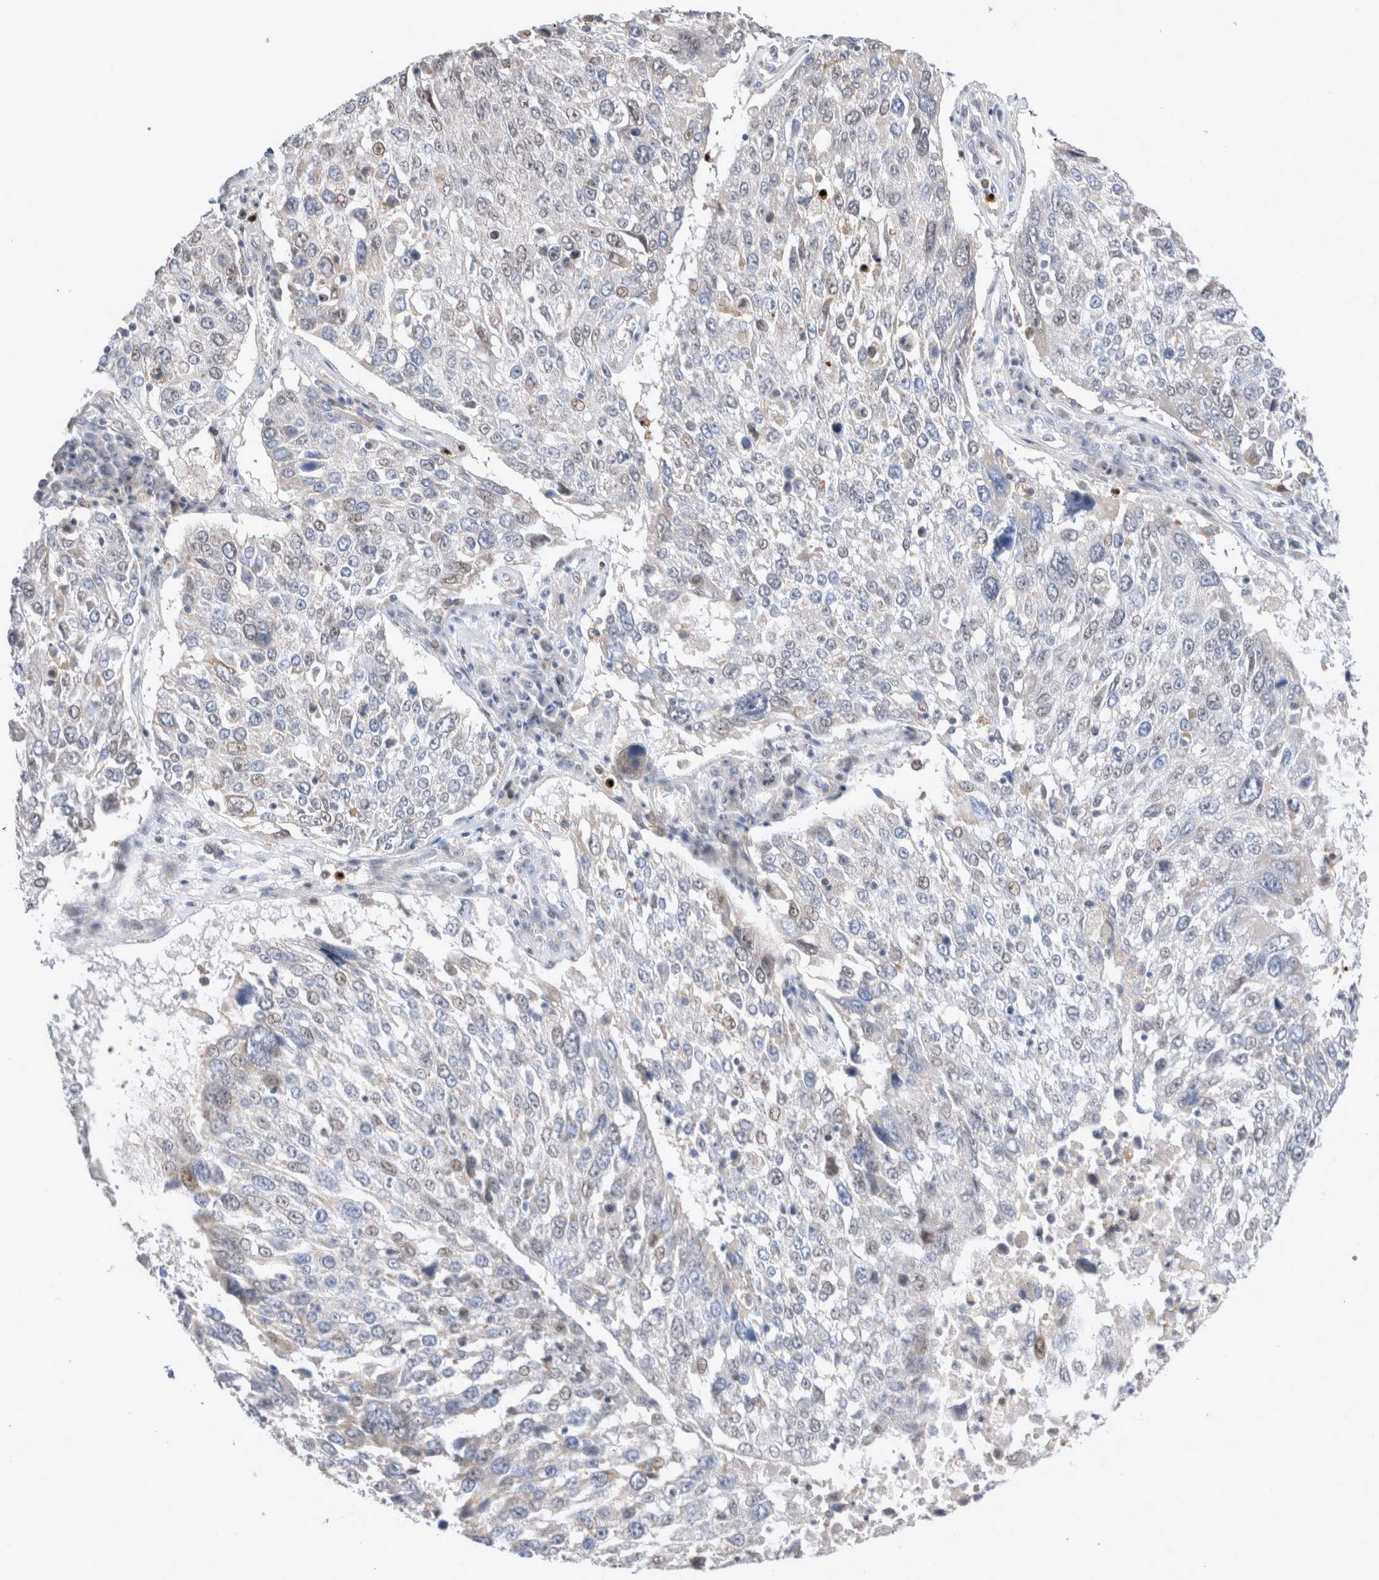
{"staining": {"intensity": "negative", "quantity": "none", "location": "none"}, "tissue": "lung cancer", "cell_type": "Tumor cells", "image_type": "cancer", "snomed": [{"axis": "morphology", "description": "Squamous cell carcinoma, NOS"}, {"axis": "topography", "description": "Lung"}], "caption": "Immunohistochemistry photomicrograph of neoplastic tissue: human lung cancer stained with DAB (3,3'-diaminobenzidine) demonstrates no significant protein expression in tumor cells.", "gene": "AGMAT", "patient": {"sex": "male", "age": 65}}